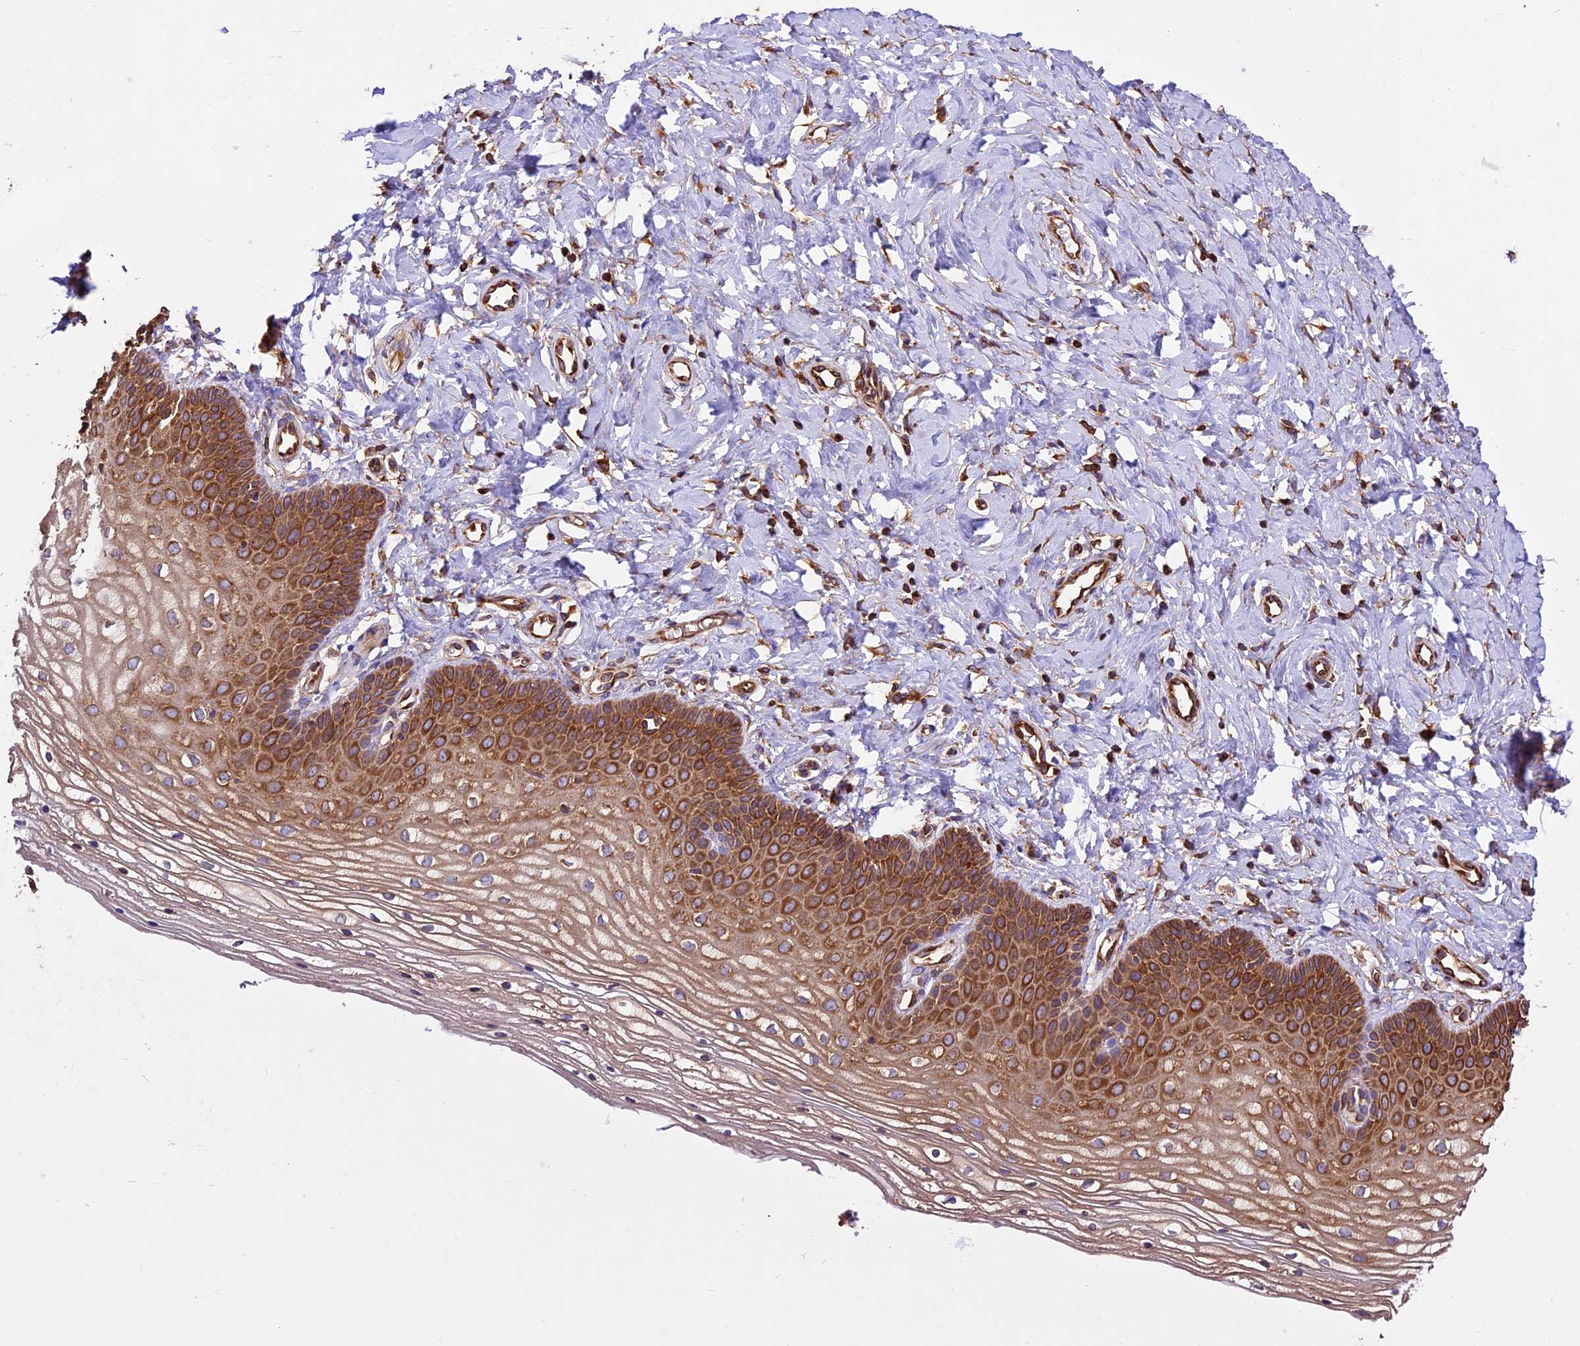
{"staining": {"intensity": "strong", "quantity": "25%-75%", "location": "cytoplasmic/membranous"}, "tissue": "vagina", "cell_type": "Squamous epithelial cells", "image_type": "normal", "snomed": [{"axis": "morphology", "description": "Normal tissue, NOS"}, {"axis": "topography", "description": "Vagina"}], "caption": "A high-resolution micrograph shows IHC staining of benign vagina, which demonstrates strong cytoplasmic/membranous expression in about 25%-75% of squamous epithelial cells.", "gene": "KARS1", "patient": {"sex": "female", "age": 68}}